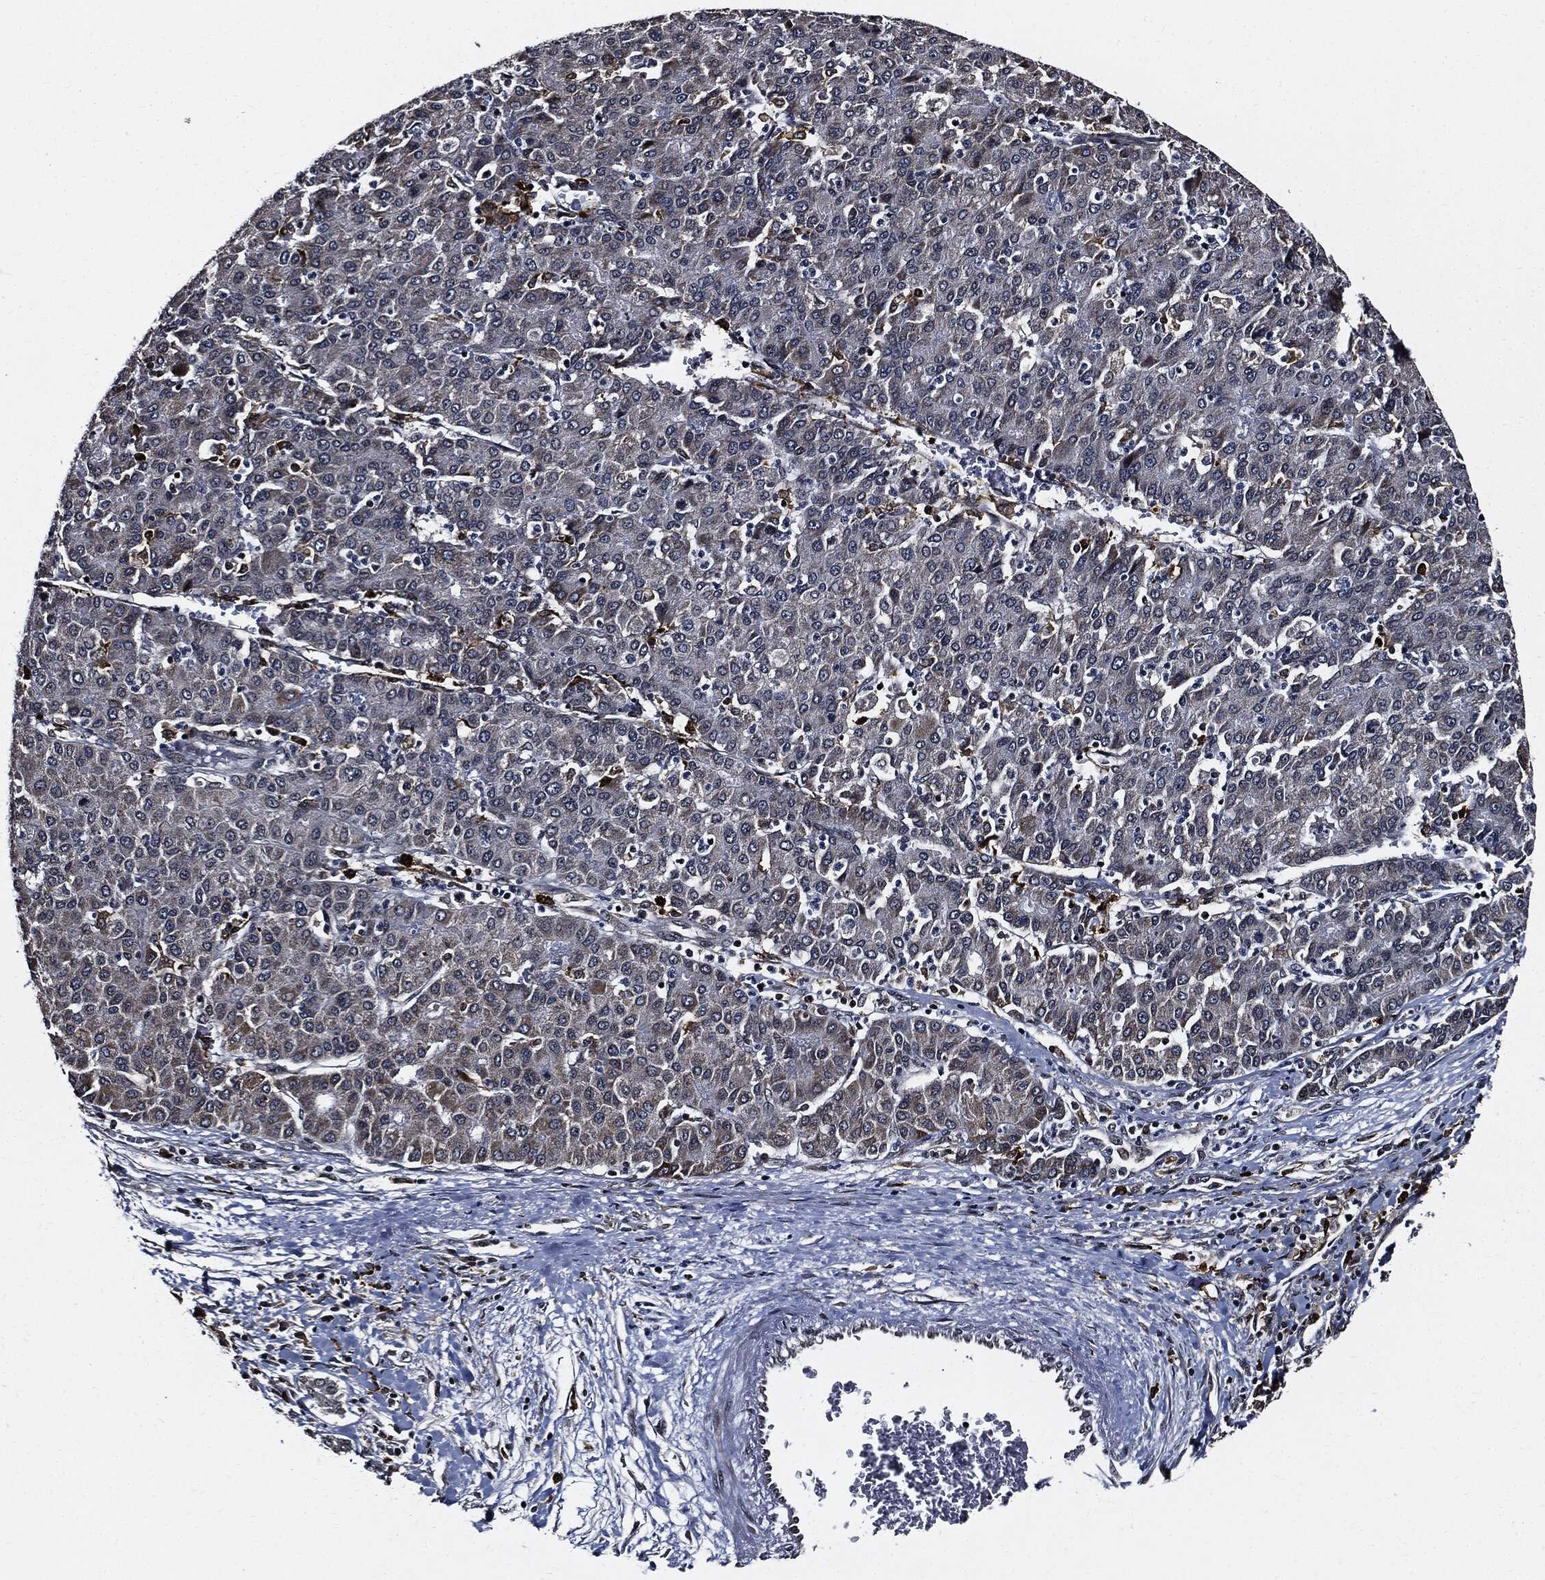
{"staining": {"intensity": "negative", "quantity": "none", "location": "none"}, "tissue": "liver cancer", "cell_type": "Tumor cells", "image_type": "cancer", "snomed": [{"axis": "morphology", "description": "Carcinoma, Hepatocellular, NOS"}, {"axis": "topography", "description": "Liver"}], "caption": "A high-resolution histopathology image shows immunohistochemistry staining of liver hepatocellular carcinoma, which exhibits no significant positivity in tumor cells.", "gene": "SUGT1", "patient": {"sex": "male", "age": 65}}